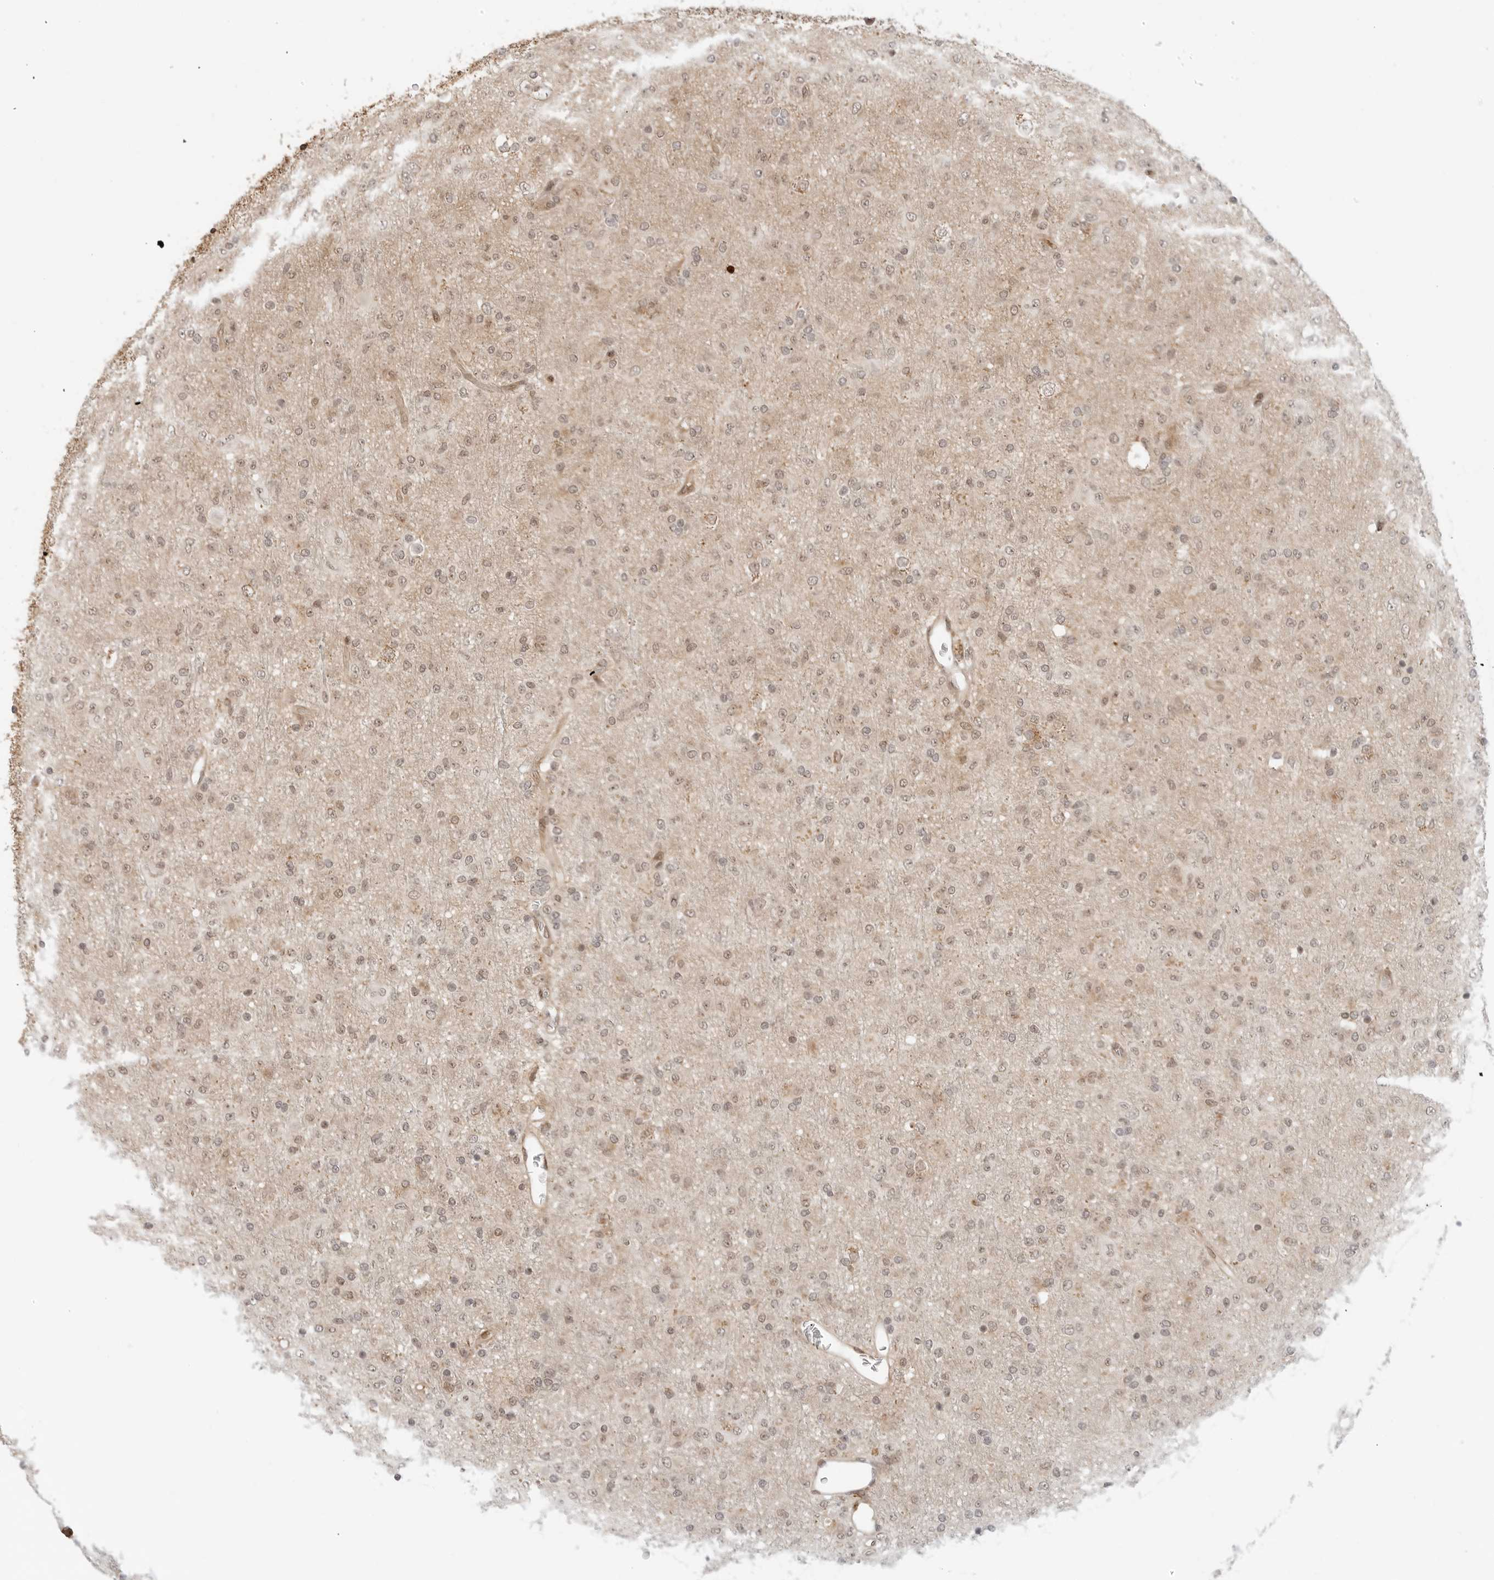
{"staining": {"intensity": "weak", "quantity": ">75%", "location": "cytoplasmic/membranous,nuclear"}, "tissue": "glioma", "cell_type": "Tumor cells", "image_type": "cancer", "snomed": [{"axis": "morphology", "description": "Glioma, malignant, Low grade"}, {"axis": "topography", "description": "Brain"}], "caption": "An image of human glioma stained for a protein reveals weak cytoplasmic/membranous and nuclear brown staining in tumor cells.", "gene": "POLR3GL", "patient": {"sex": "male", "age": 65}}